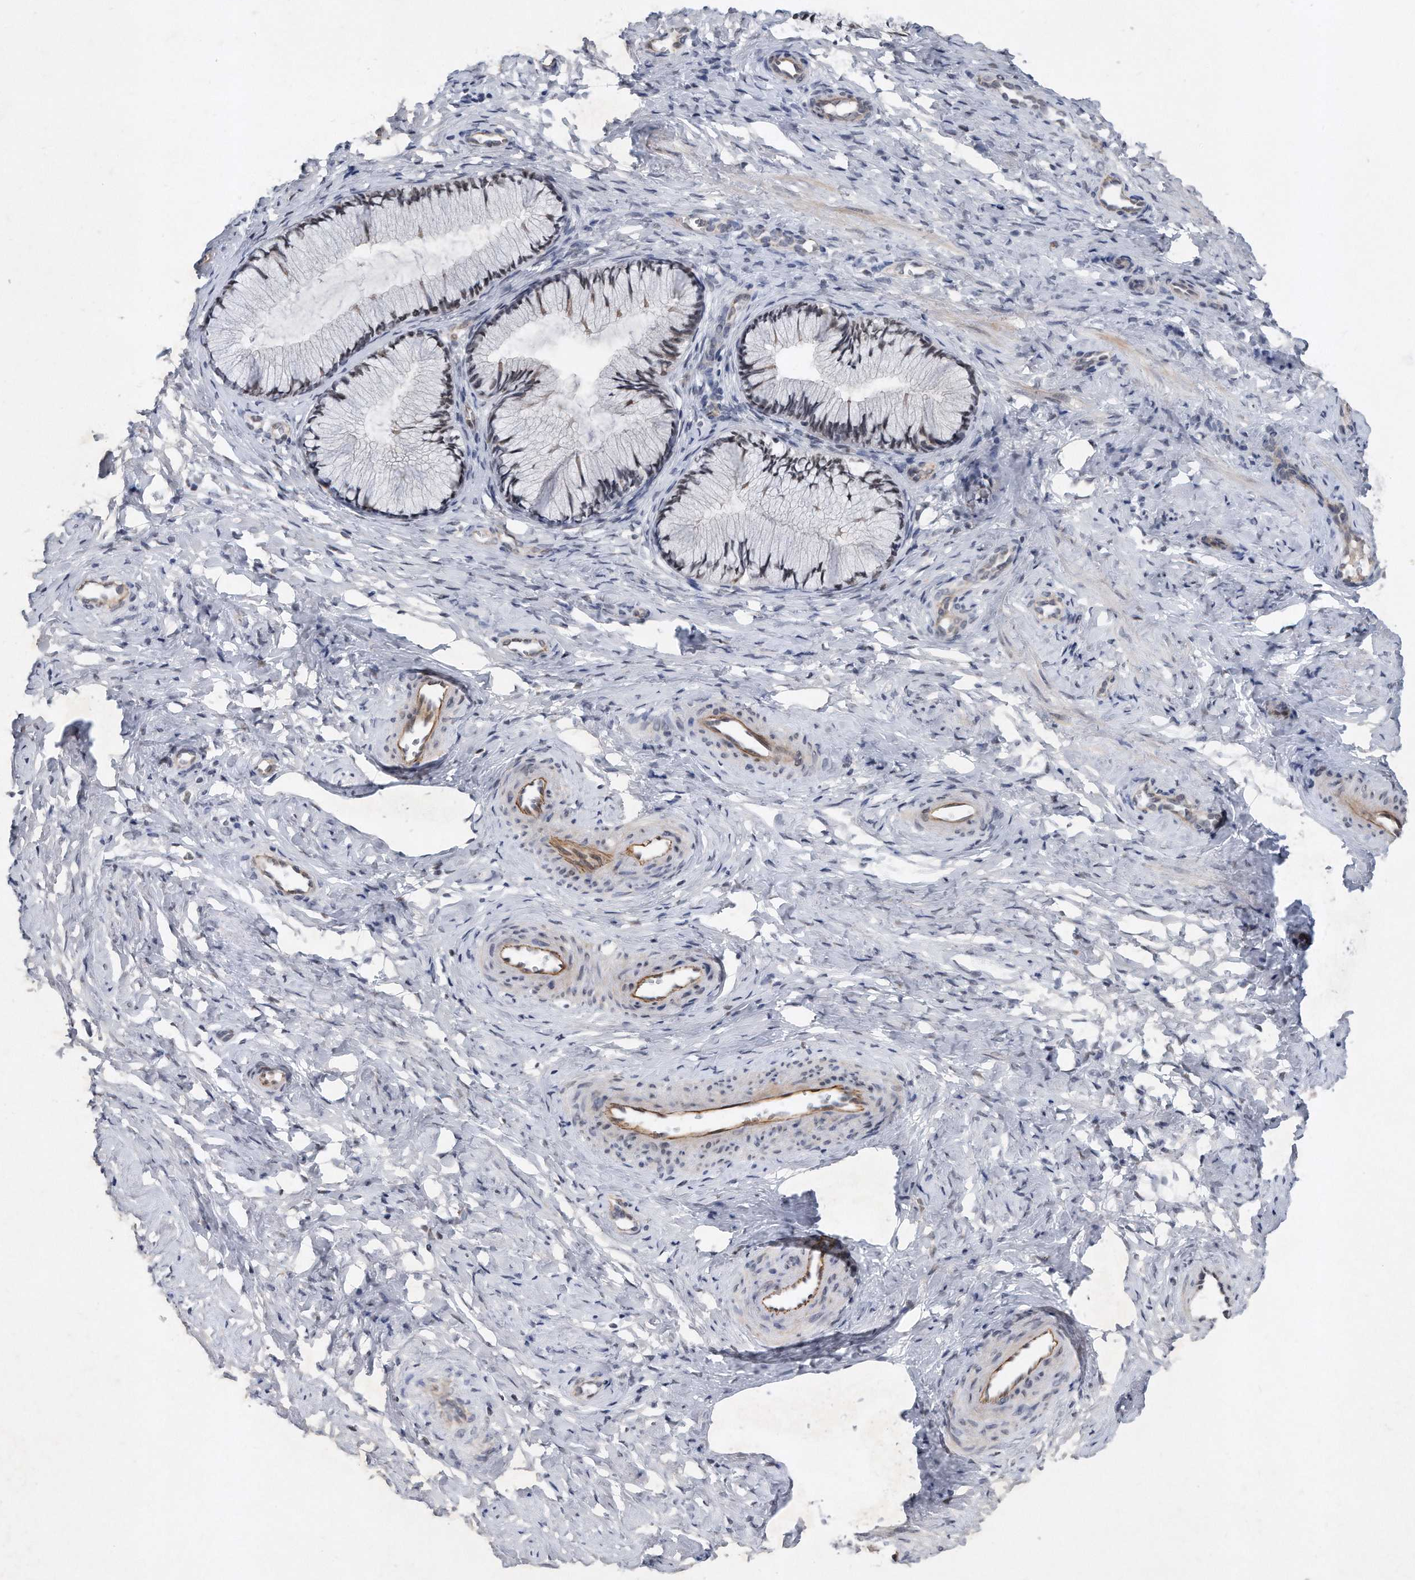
{"staining": {"intensity": "negative", "quantity": "none", "location": "none"}, "tissue": "cervix", "cell_type": "Glandular cells", "image_type": "normal", "snomed": [{"axis": "morphology", "description": "Normal tissue, NOS"}, {"axis": "topography", "description": "Cervix"}], "caption": "IHC image of unremarkable human cervix stained for a protein (brown), which demonstrates no expression in glandular cells. The staining was performed using DAB to visualize the protein expression in brown, while the nuclei were stained in blue with hematoxylin (Magnification: 20x).", "gene": "TP53INP1", "patient": {"sex": "female", "age": 27}}